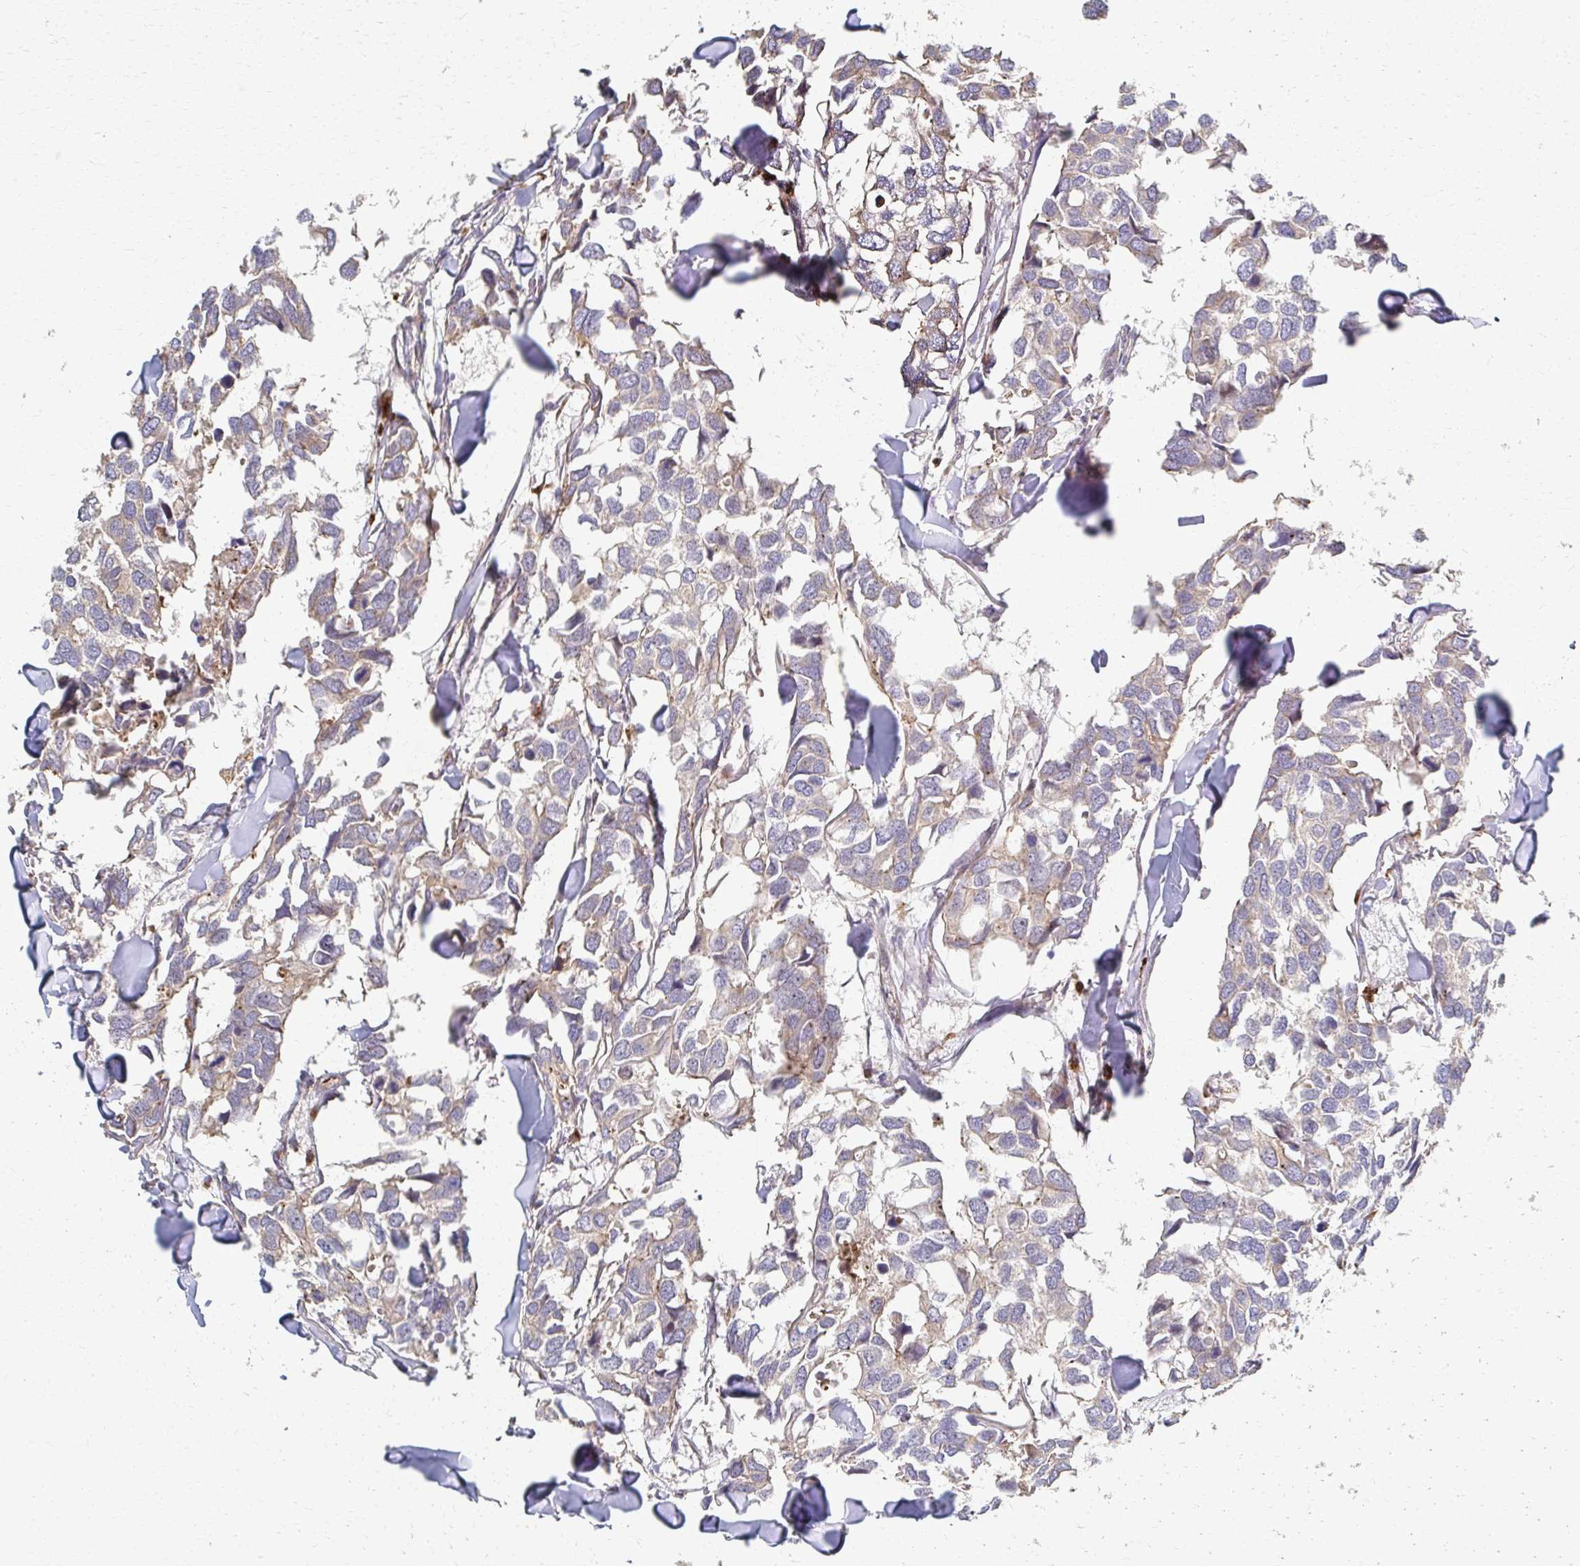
{"staining": {"intensity": "weak", "quantity": "25%-75%", "location": "cytoplasmic/membranous"}, "tissue": "breast cancer", "cell_type": "Tumor cells", "image_type": "cancer", "snomed": [{"axis": "morphology", "description": "Duct carcinoma"}, {"axis": "topography", "description": "Breast"}], "caption": "Immunohistochemical staining of intraductal carcinoma (breast) exhibits weak cytoplasmic/membranous protein expression in approximately 25%-75% of tumor cells.", "gene": "SKA2", "patient": {"sex": "female", "age": 83}}